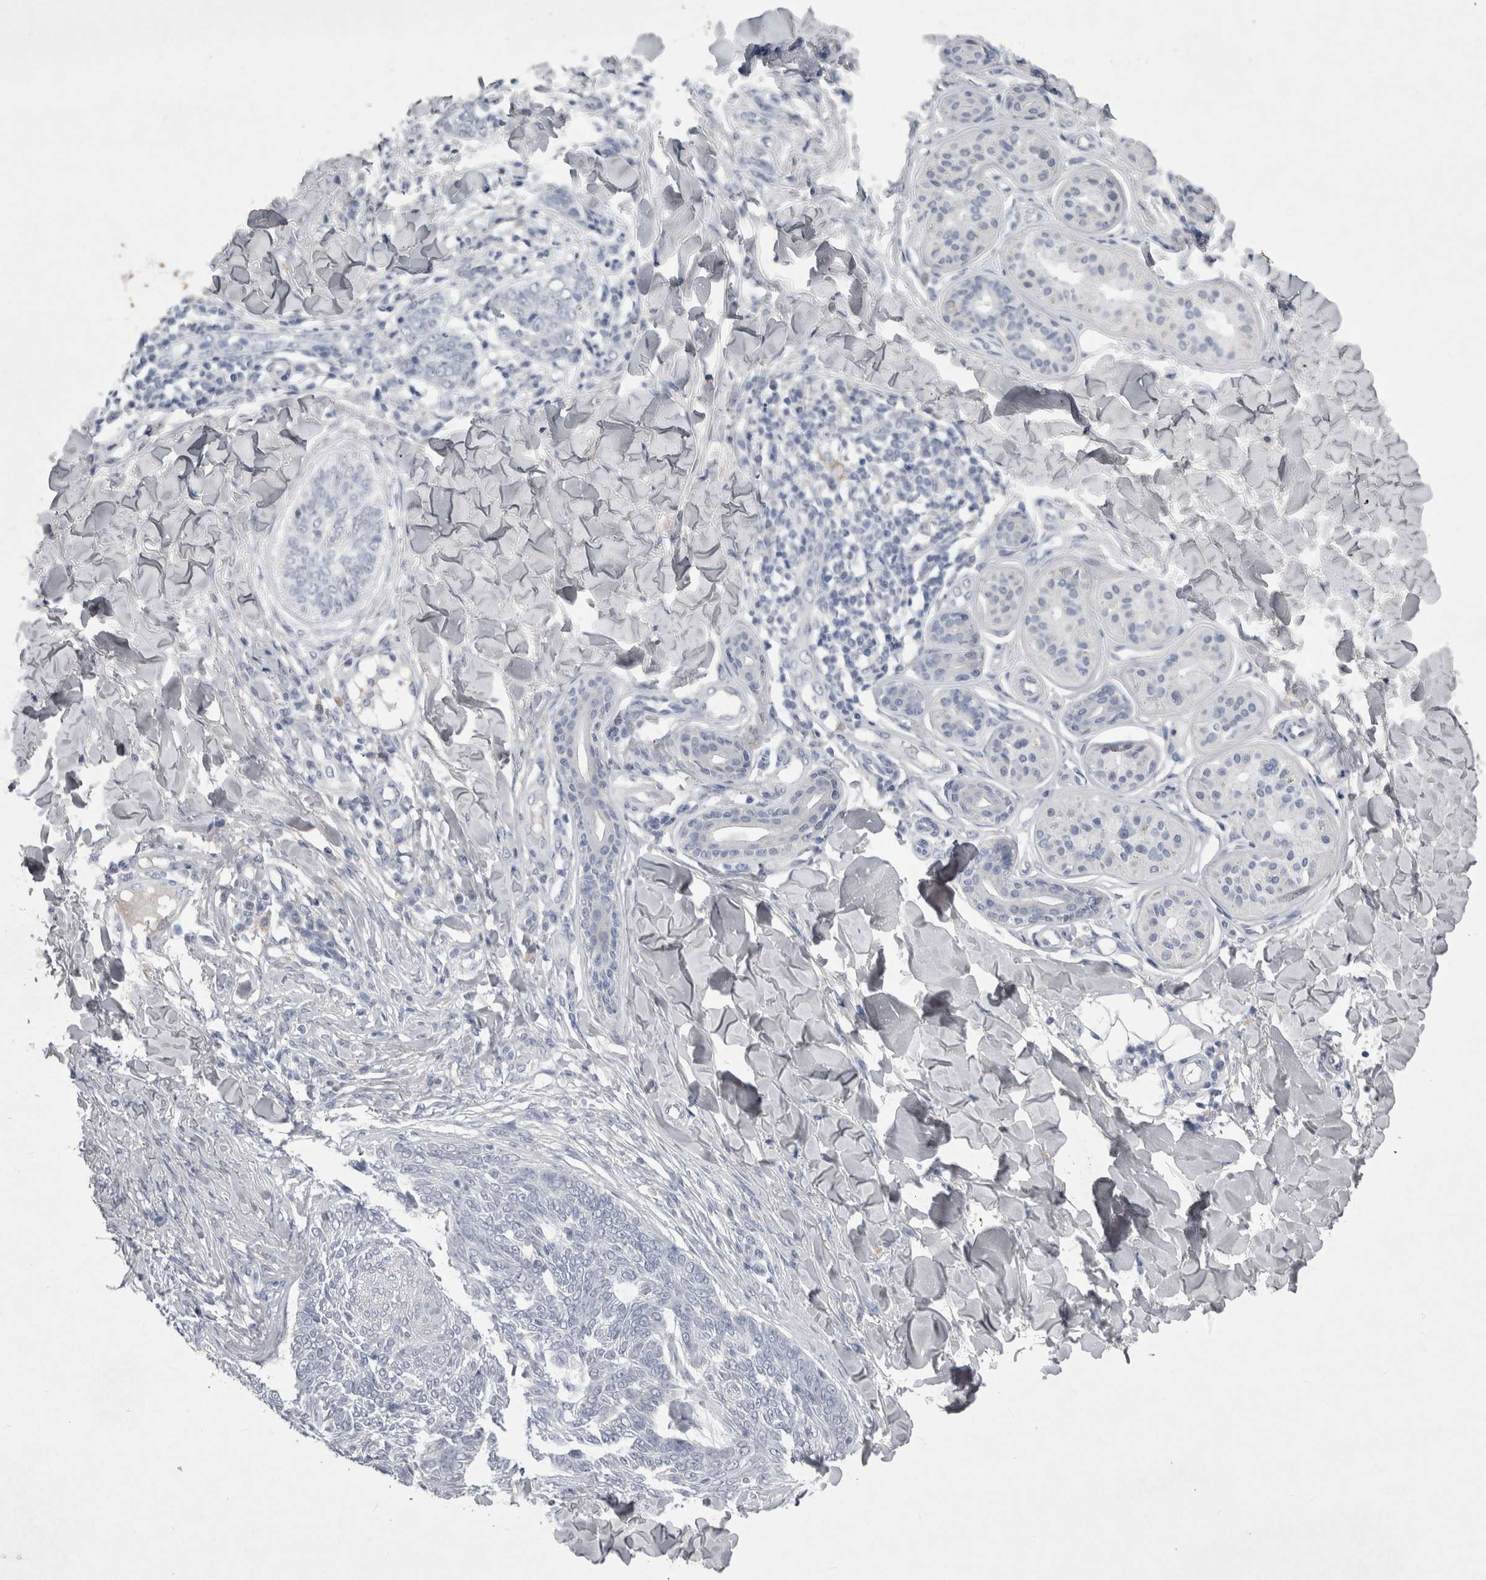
{"staining": {"intensity": "negative", "quantity": "none", "location": "none"}, "tissue": "skin cancer", "cell_type": "Tumor cells", "image_type": "cancer", "snomed": [{"axis": "morphology", "description": "Basal cell carcinoma"}, {"axis": "topography", "description": "Skin"}], "caption": "DAB immunohistochemical staining of basal cell carcinoma (skin) reveals no significant positivity in tumor cells.", "gene": "PDX1", "patient": {"sex": "male", "age": 43}}